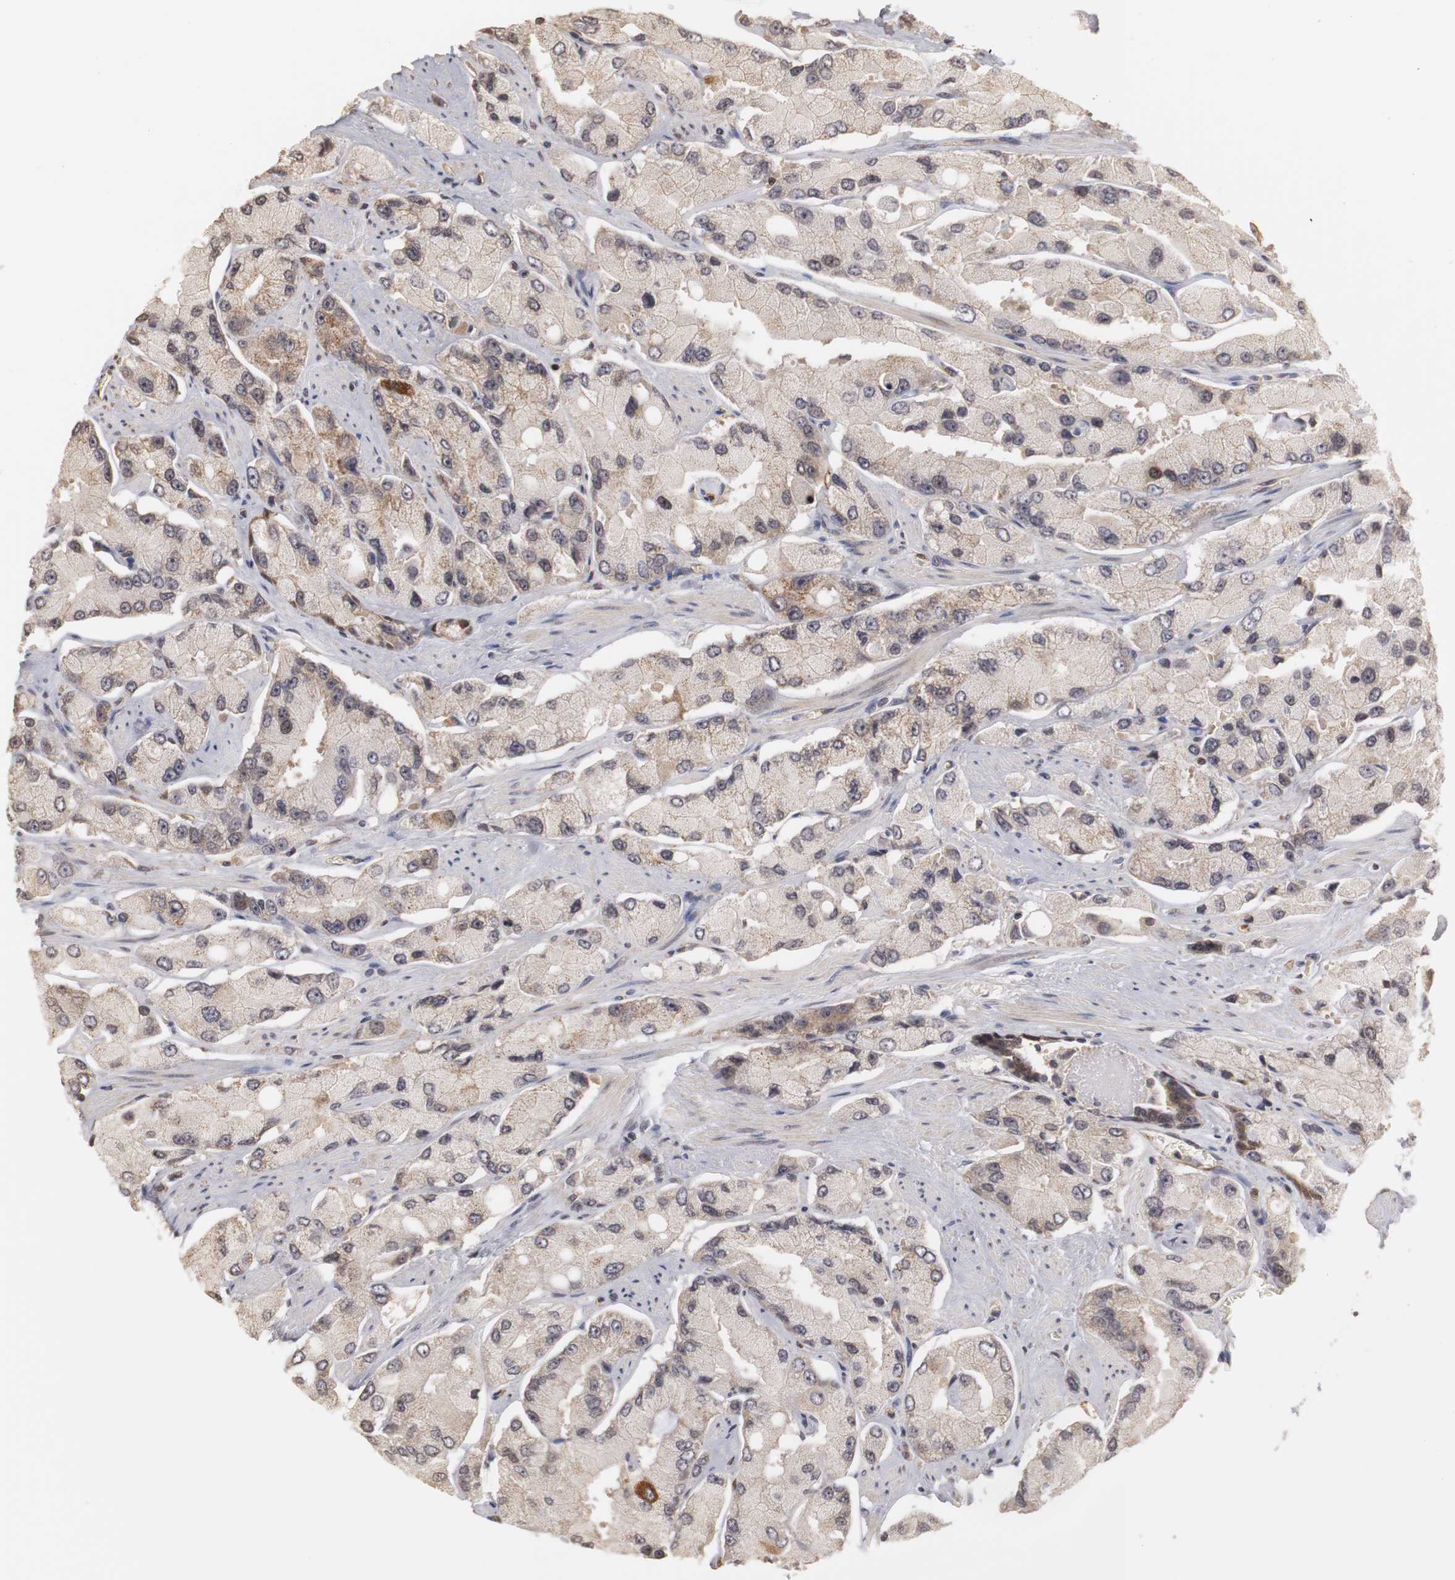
{"staining": {"intensity": "weak", "quantity": "25%-75%", "location": "cytoplasmic/membranous"}, "tissue": "prostate cancer", "cell_type": "Tumor cells", "image_type": "cancer", "snomed": [{"axis": "morphology", "description": "Adenocarcinoma, High grade"}, {"axis": "topography", "description": "Prostate"}], "caption": "Human prostate cancer stained for a protein (brown) shows weak cytoplasmic/membranous positive expression in about 25%-75% of tumor cells.", "gene": "PLEKHA1", "patient": {"sex": "male", "age": 58}}